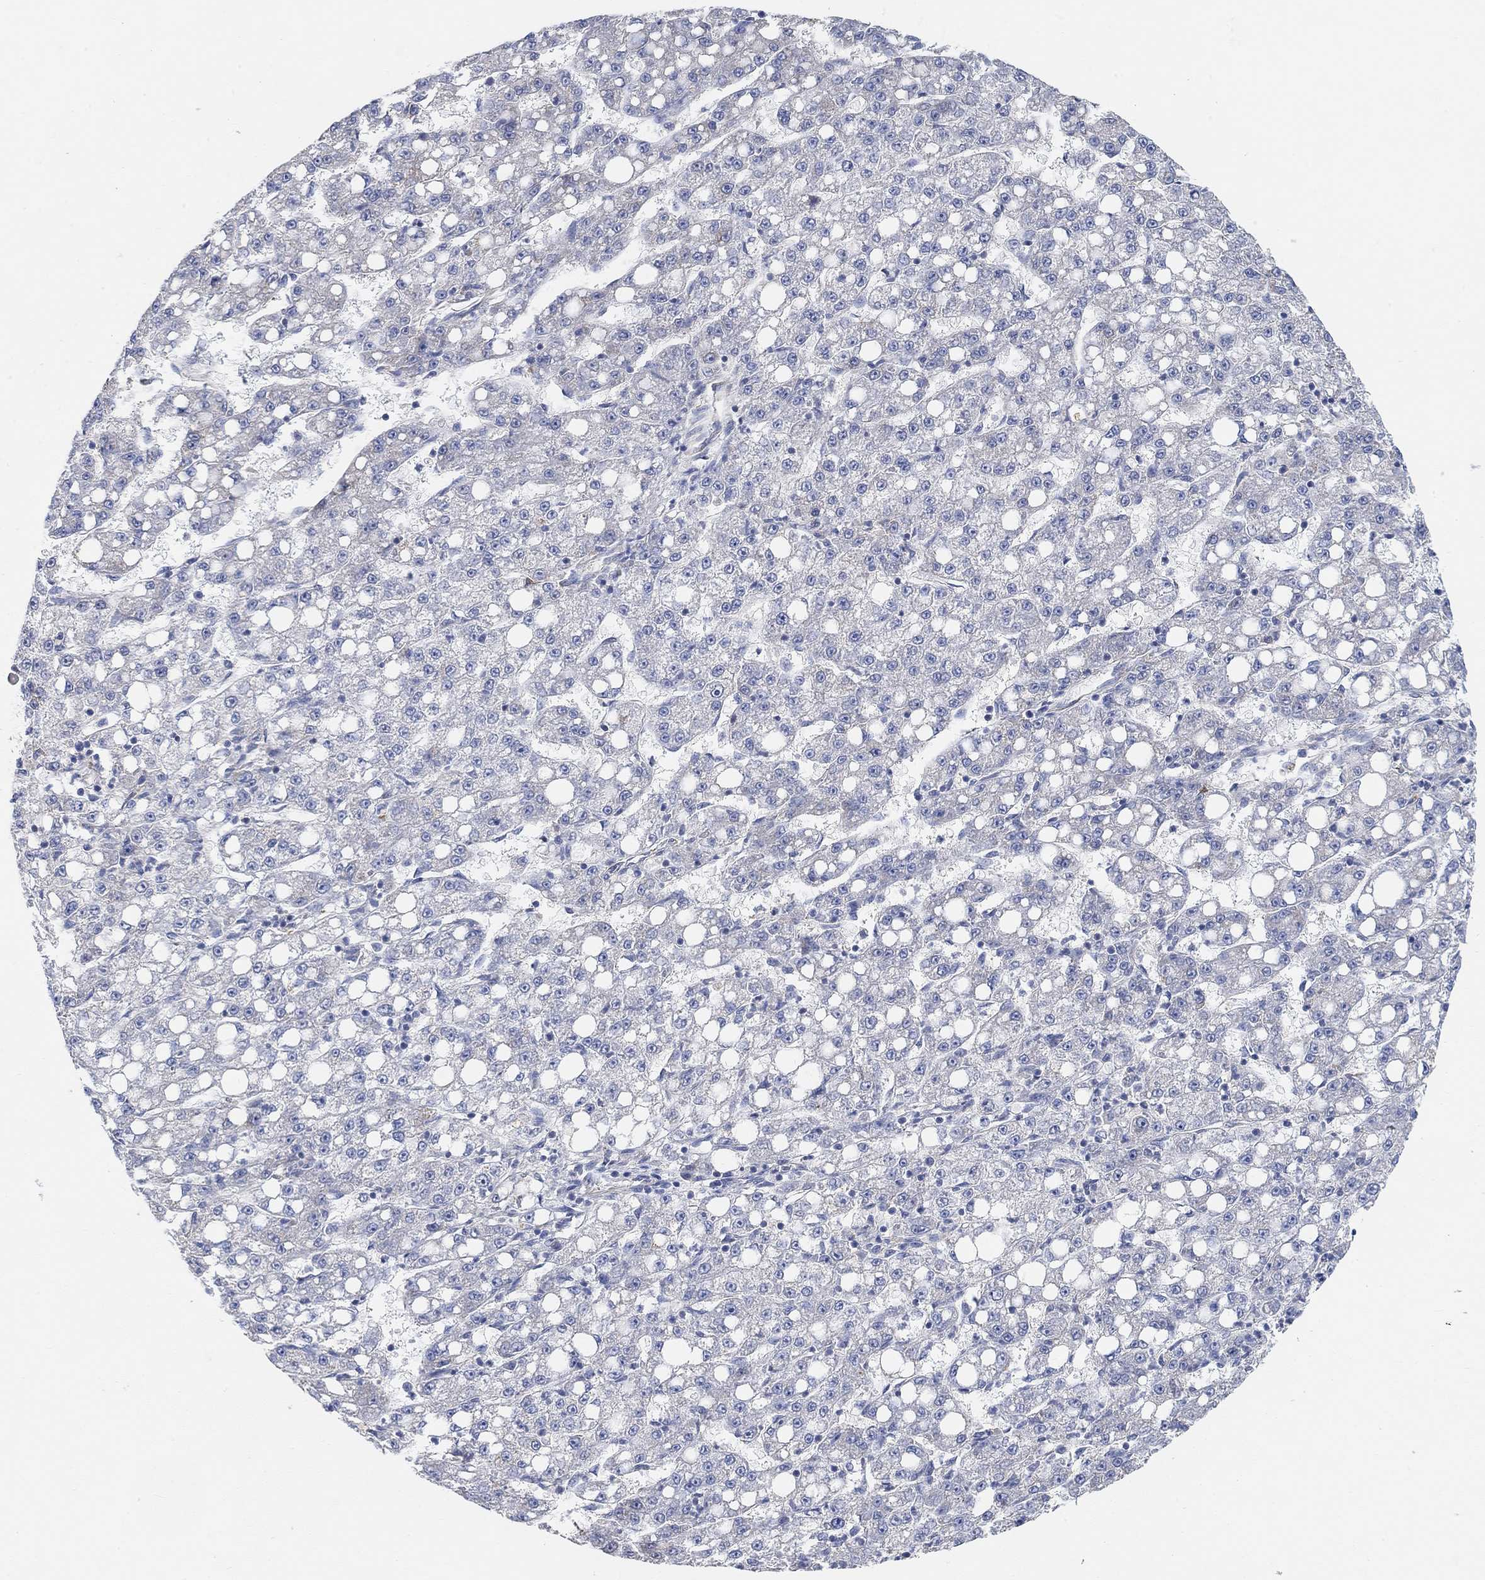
{"staining": {"intensity": "negative", "quantity": "none", "location": "none"}, "tissue": "liver cancer", "cell_type": "Tumor cells", "image_type": "cancer", "snomed": [{"axis": "morphology", "description": "Carcinoma, Hepatocellular, NOS"}, {"axis": "topography", "description": "Liver"}], "caption": "Micrograph shows no significant protein staining in tumor cells of hepatocellular carcinoma (liver). Nuclei are stained in blue.", "gene": "HCRTR1", "patient": {"sex": "female", "age": 65}}